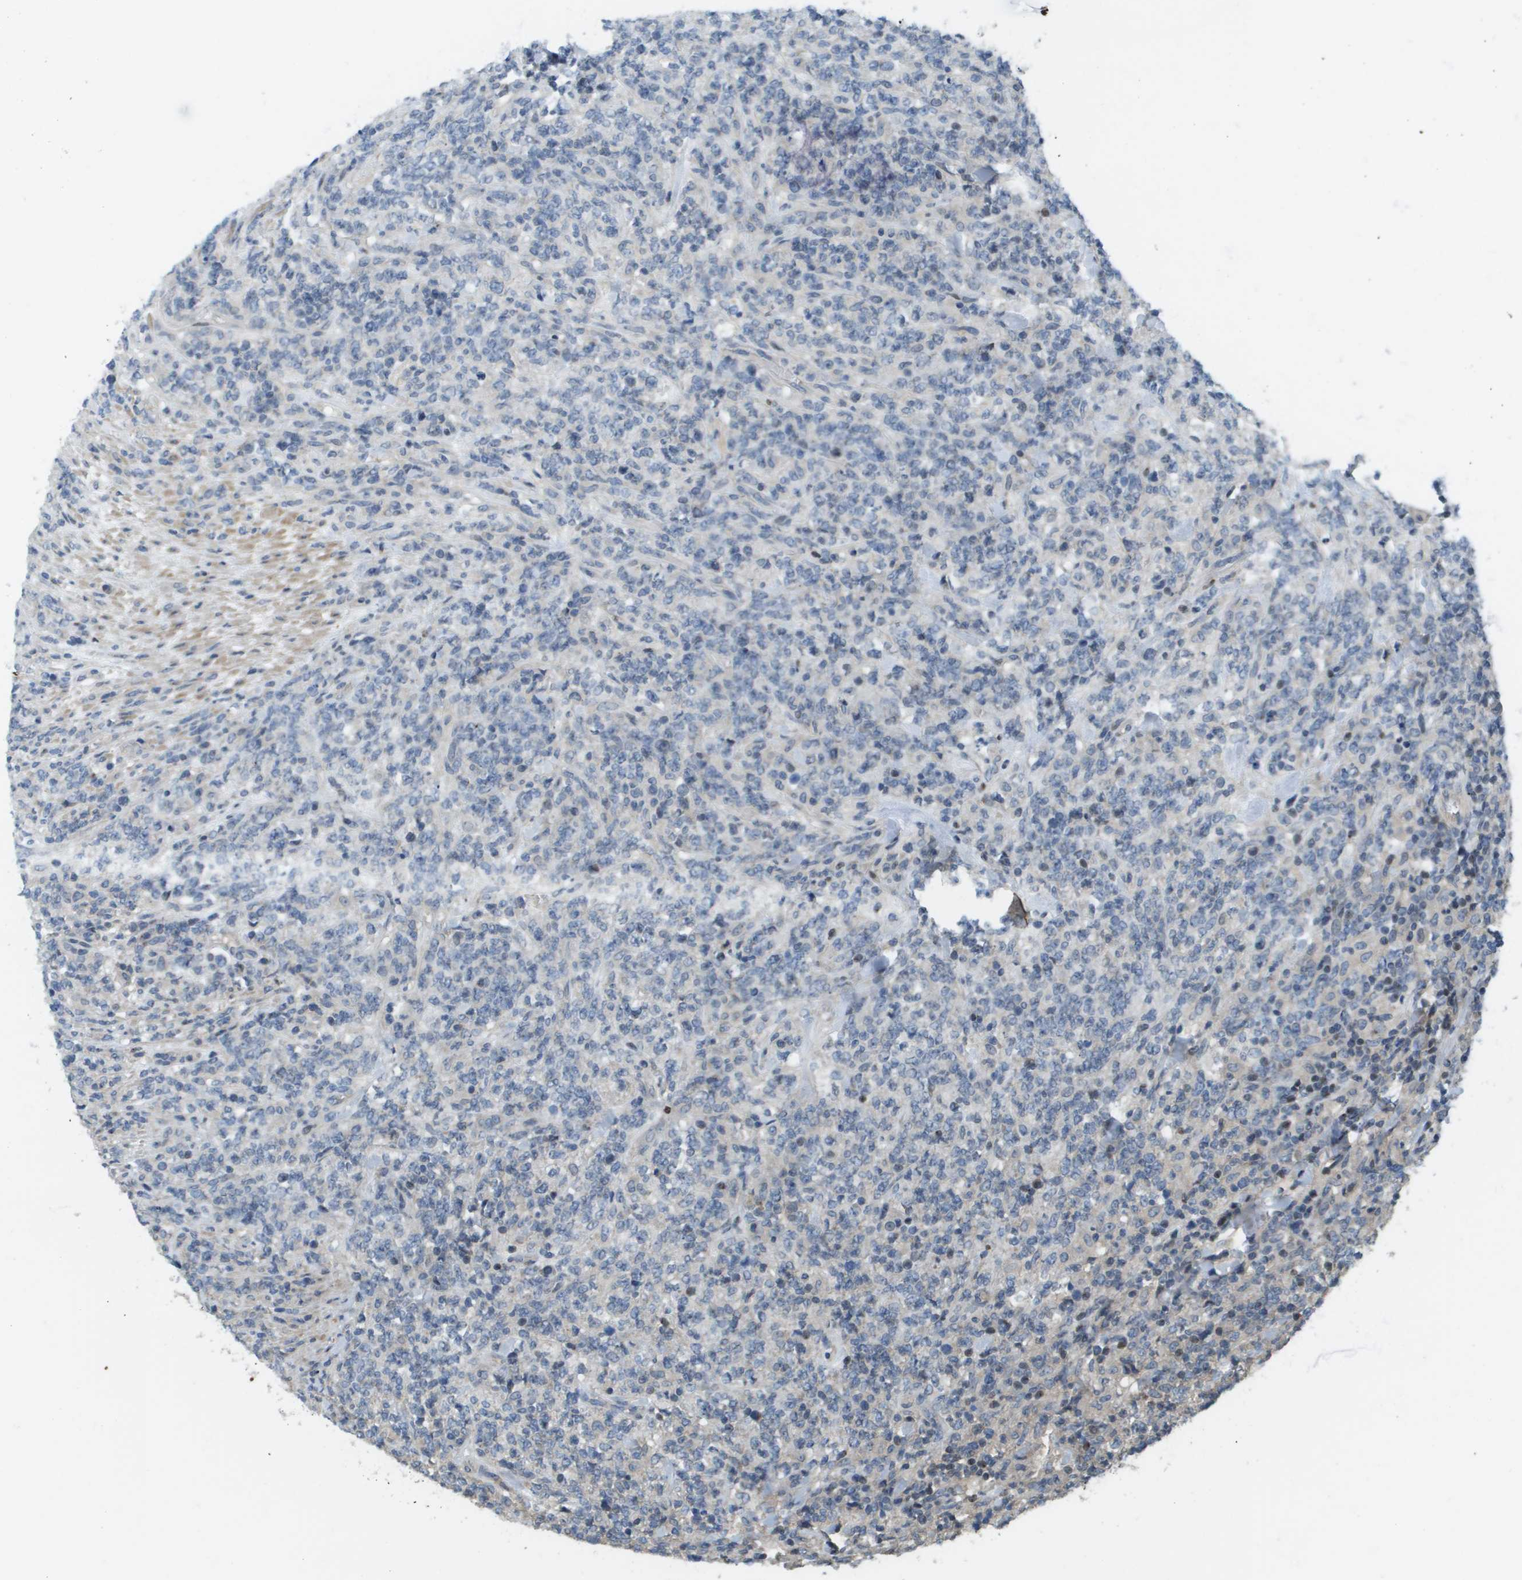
{"staining": {"intensity": "negative", "quantity": "none", "location": "none"}, "tissue": "lymphoma", "cell_type": "Tumor cells", "image_type": "cancer", "snomed": [{"axis": "morphology", "description": "Malignant lymphoma, non-Hodgkin's type, High grade"}, {"axis": "topography", "description": "Soft tissue"}], "caption": "High power microscopy micrograph of an immunohistochemistry (IHC) image of malignant lymphoma, non-Hodgkin's type (high-grade), revealing no significant expression in tumor cells.", "gene": "KRT23", "patient": {"sex": "male", "age": 18}}